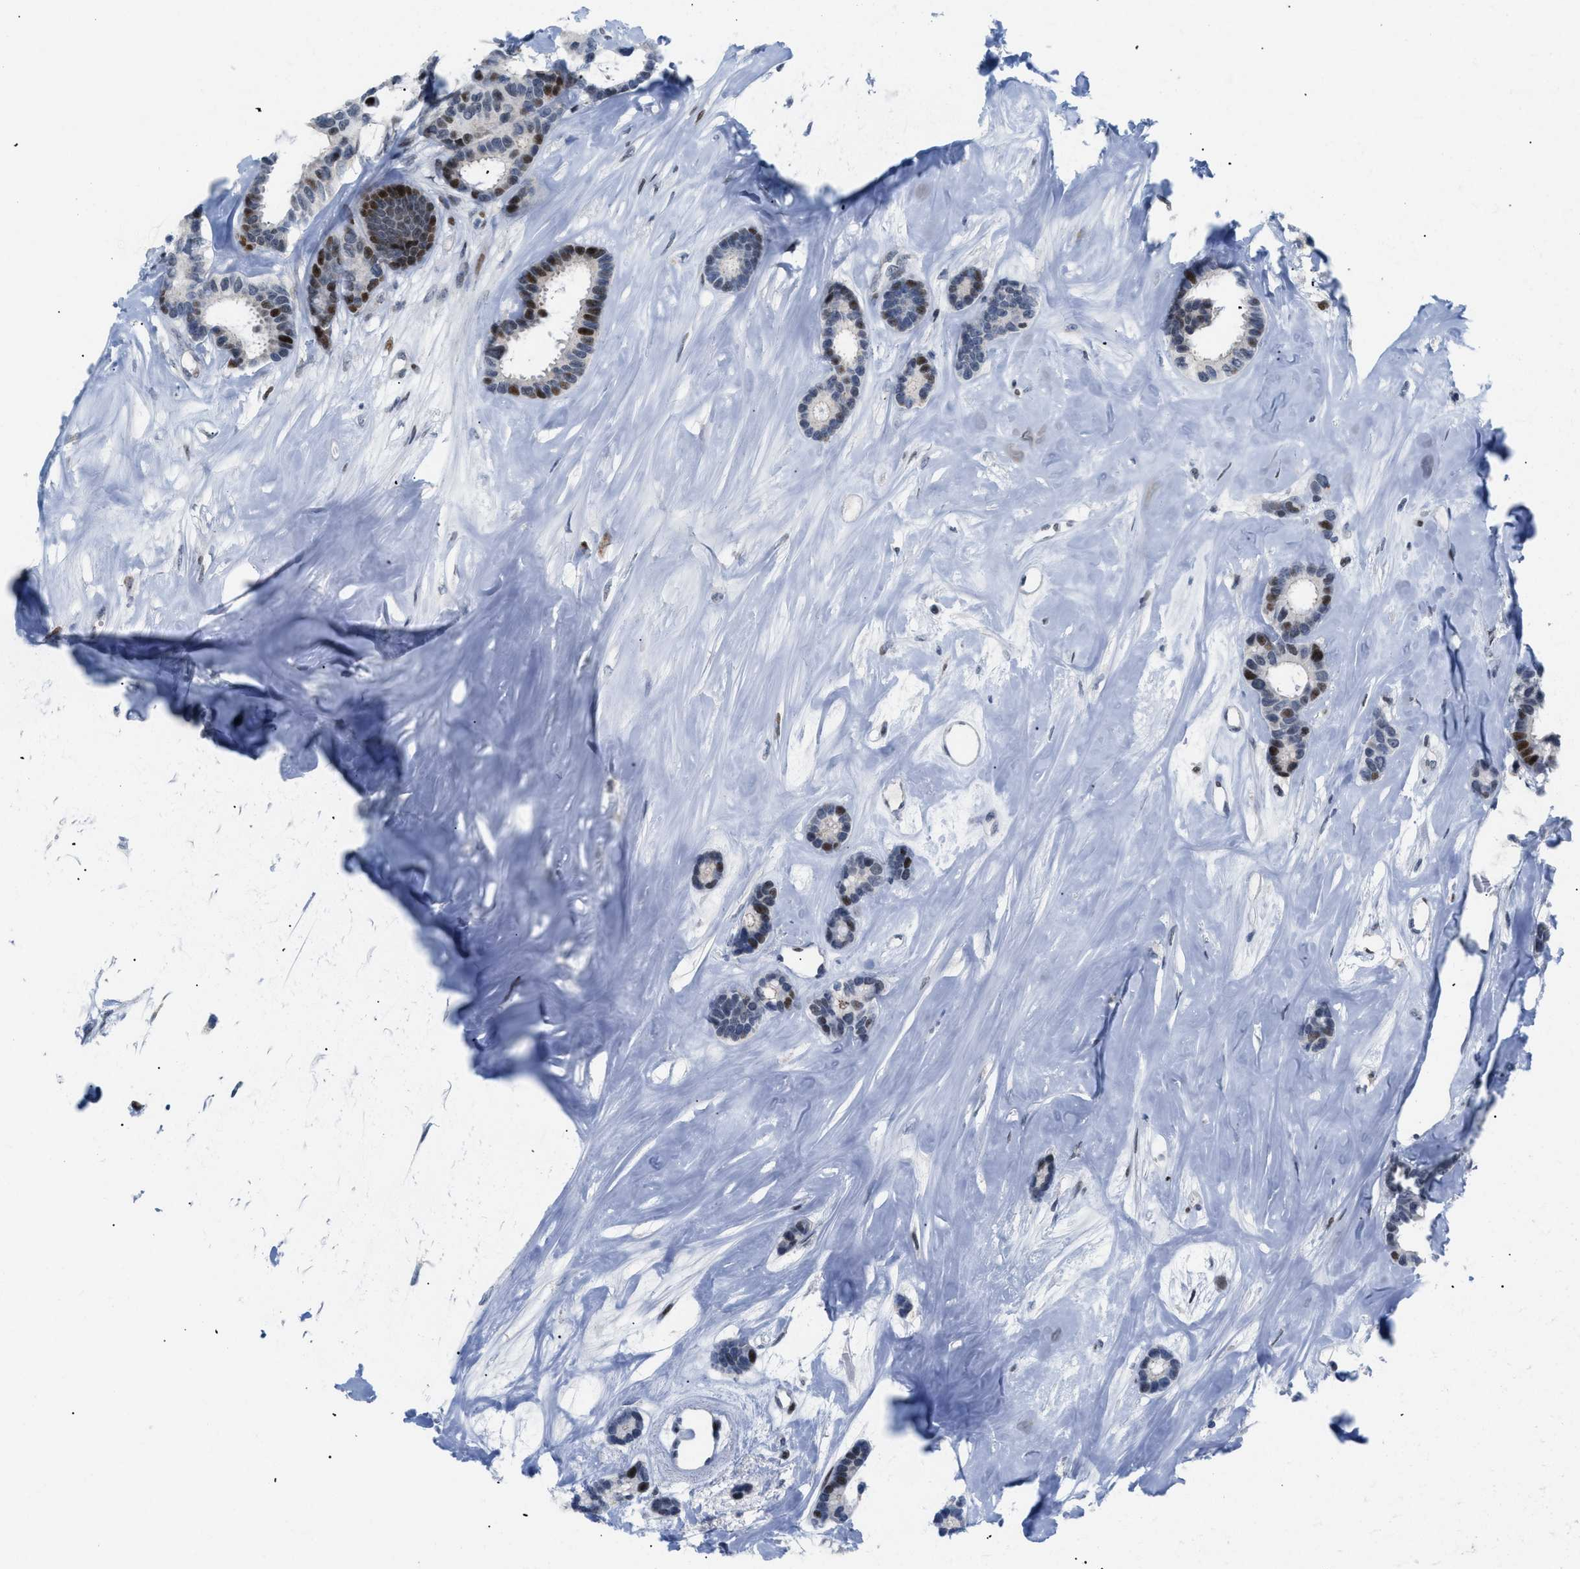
{"staining": {"intensity": "strong", "quantity": "<25%", "location": "nuclear"}, "tissue": "breast cancer", "cell_type": "Tumor cells", "image_type": "cancer", "snomed": [{"axis": "morphology", "description": "Duct carcinoma"}, {"axis": "topography", "description": "Breast"}], "caption": "Immunohistochemistry (IHC) of human breast cancer shows medium levels of strong nuclear staining in about <25% of tumor cells.", "gene": "MED1", "patient": {"sex": "female", "age": 87}}